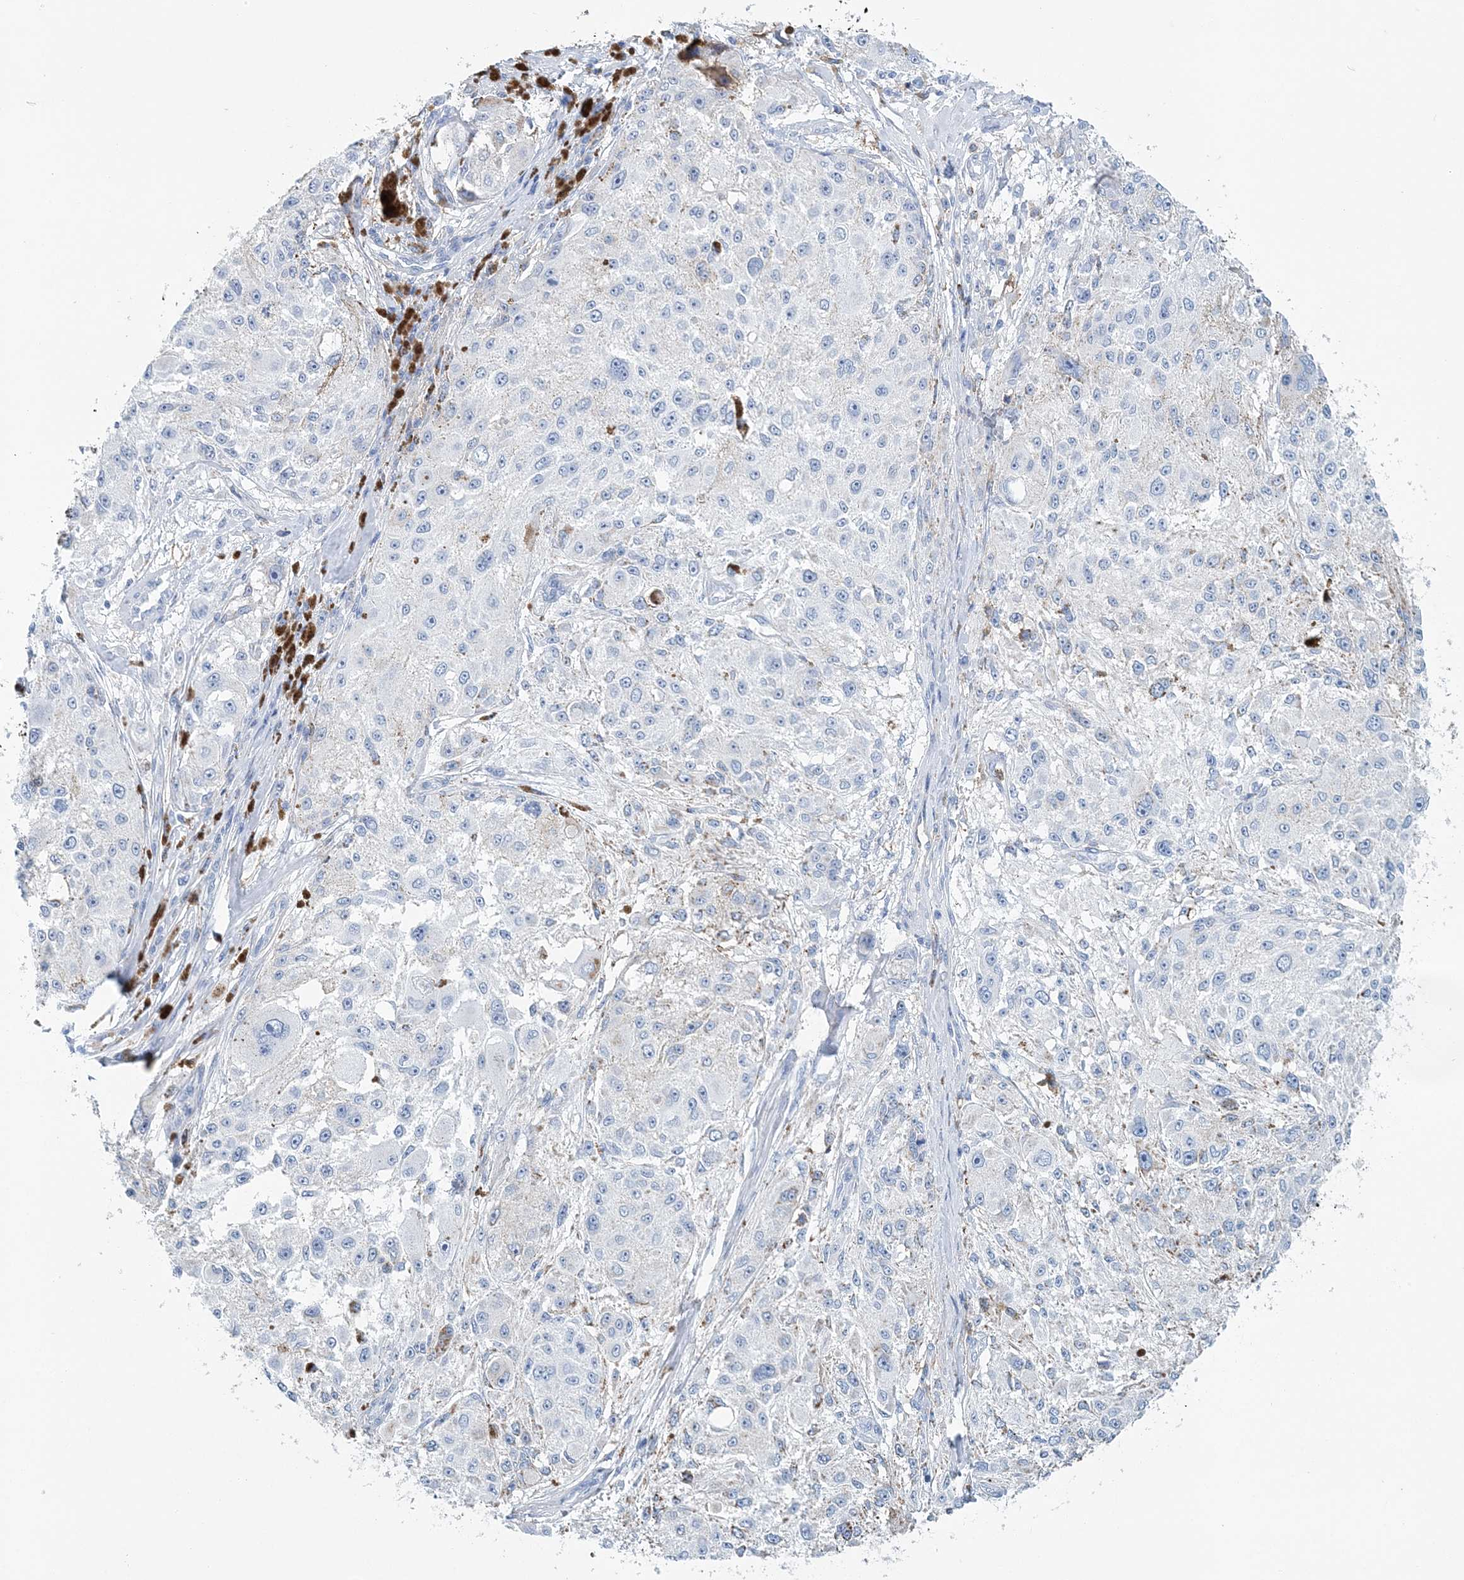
{"staining": {"intensity": "negative", "quantity": "none", "location": "none"}, "tissue": "melanoma", "cell_type": "Tumor cells", "image_type": "cancer", "snomed": [{"axis": "morphology", "description": "Necrosis, NOS"}, {"axis": "morphology", "description": "Malignant melanoma, NOS"}, {"axis": "topography", "description": "Skin"}], "caption": "Histopathology image shows no significant protein staining in tumor cells of melanoma.", "gene": "NKX6-1", "patient": {"sex": "female", "age": 87}}